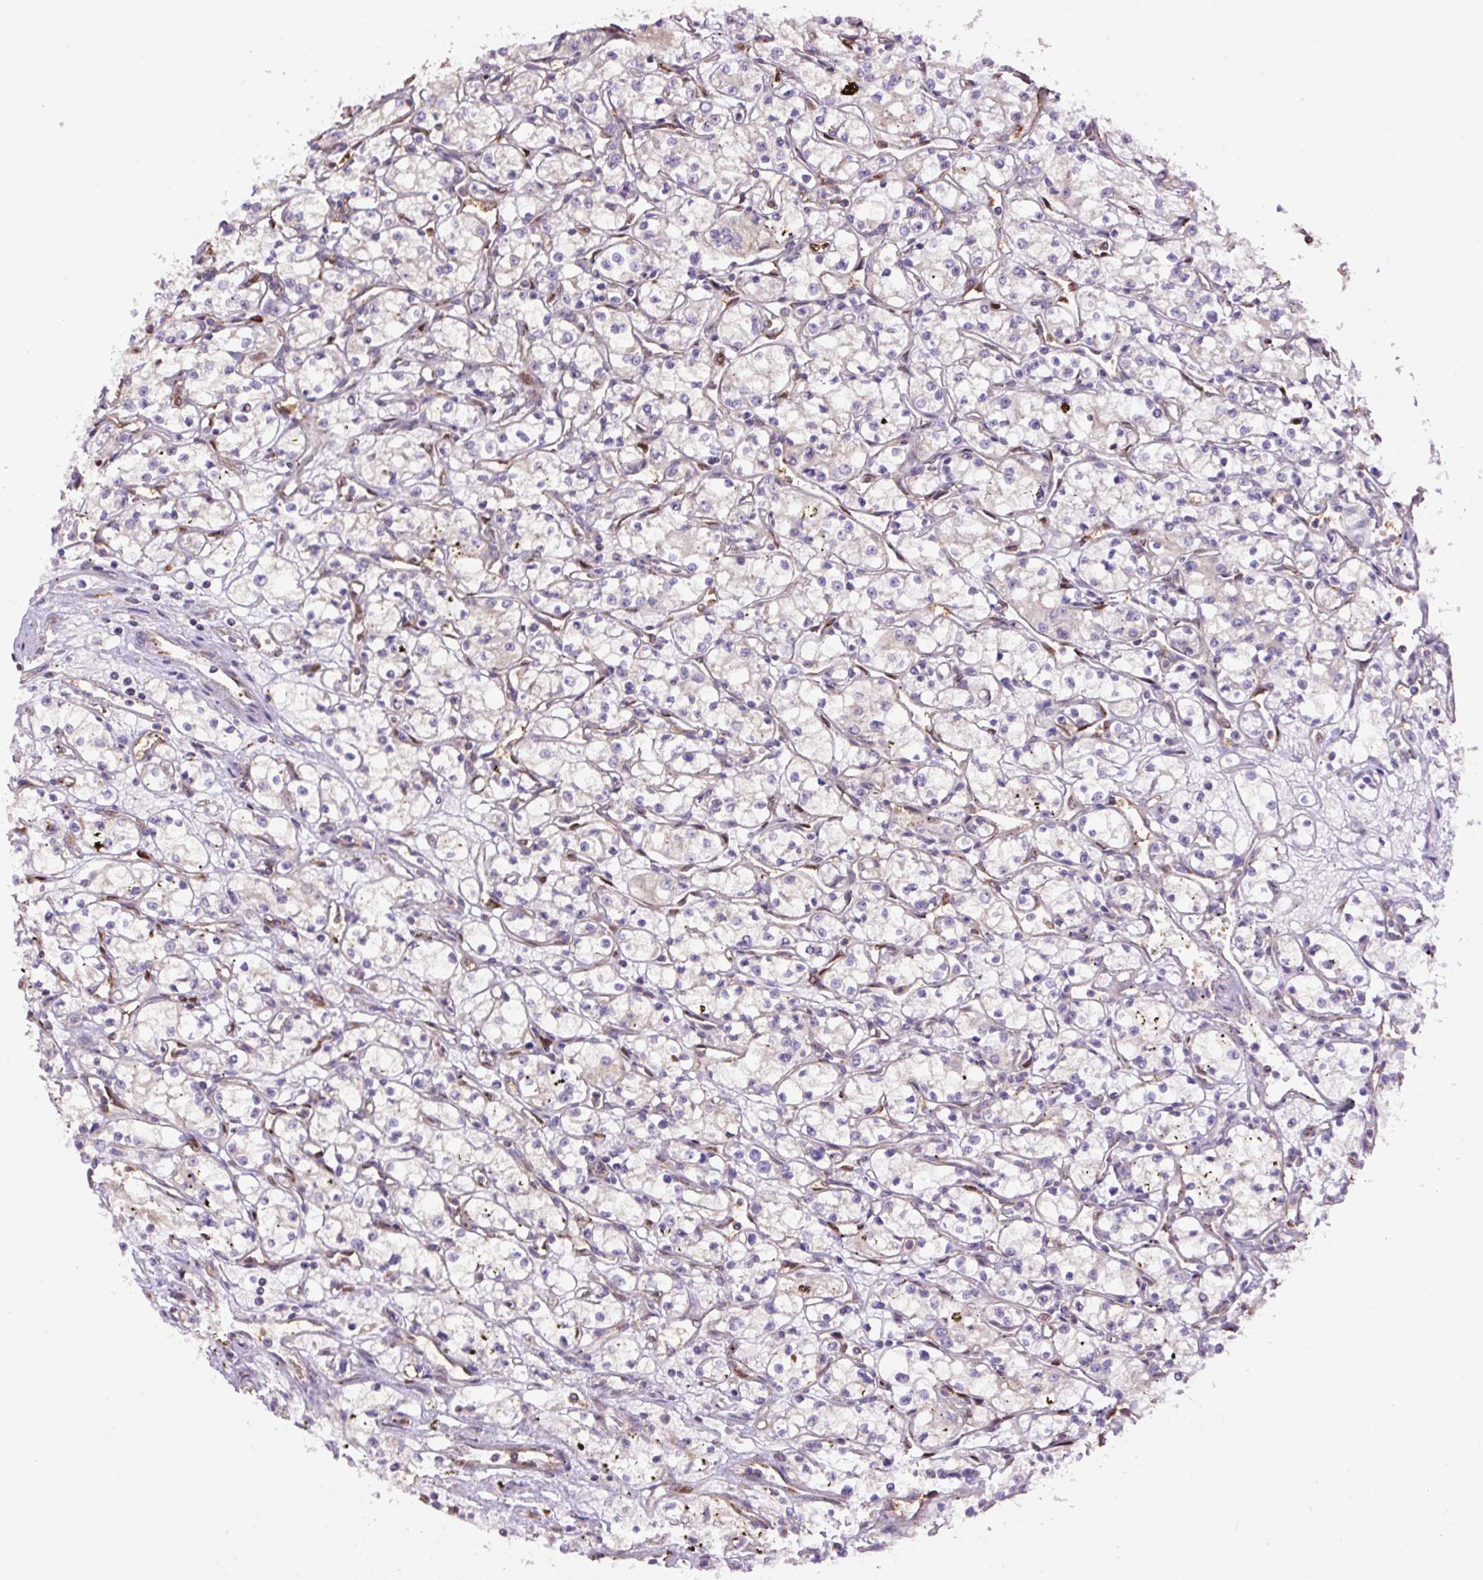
{"staining": {"intensity": "negative", "quantity": "none", "location": "none"}, "tissue": "renal cancer", "cell_type": "Tumor cells", "image_type": "cancer", "snomed": [{"axis": "morphology", "description": "Adenocarcinoma, NOS"}, {"axis": "topography", "description": "Kidney"}], "caption": "Tumor cells show no significant protein staining in renal adenocarcinoma.", "gene": "PPME1", "patient": {"sex": "male", "age": 59}}